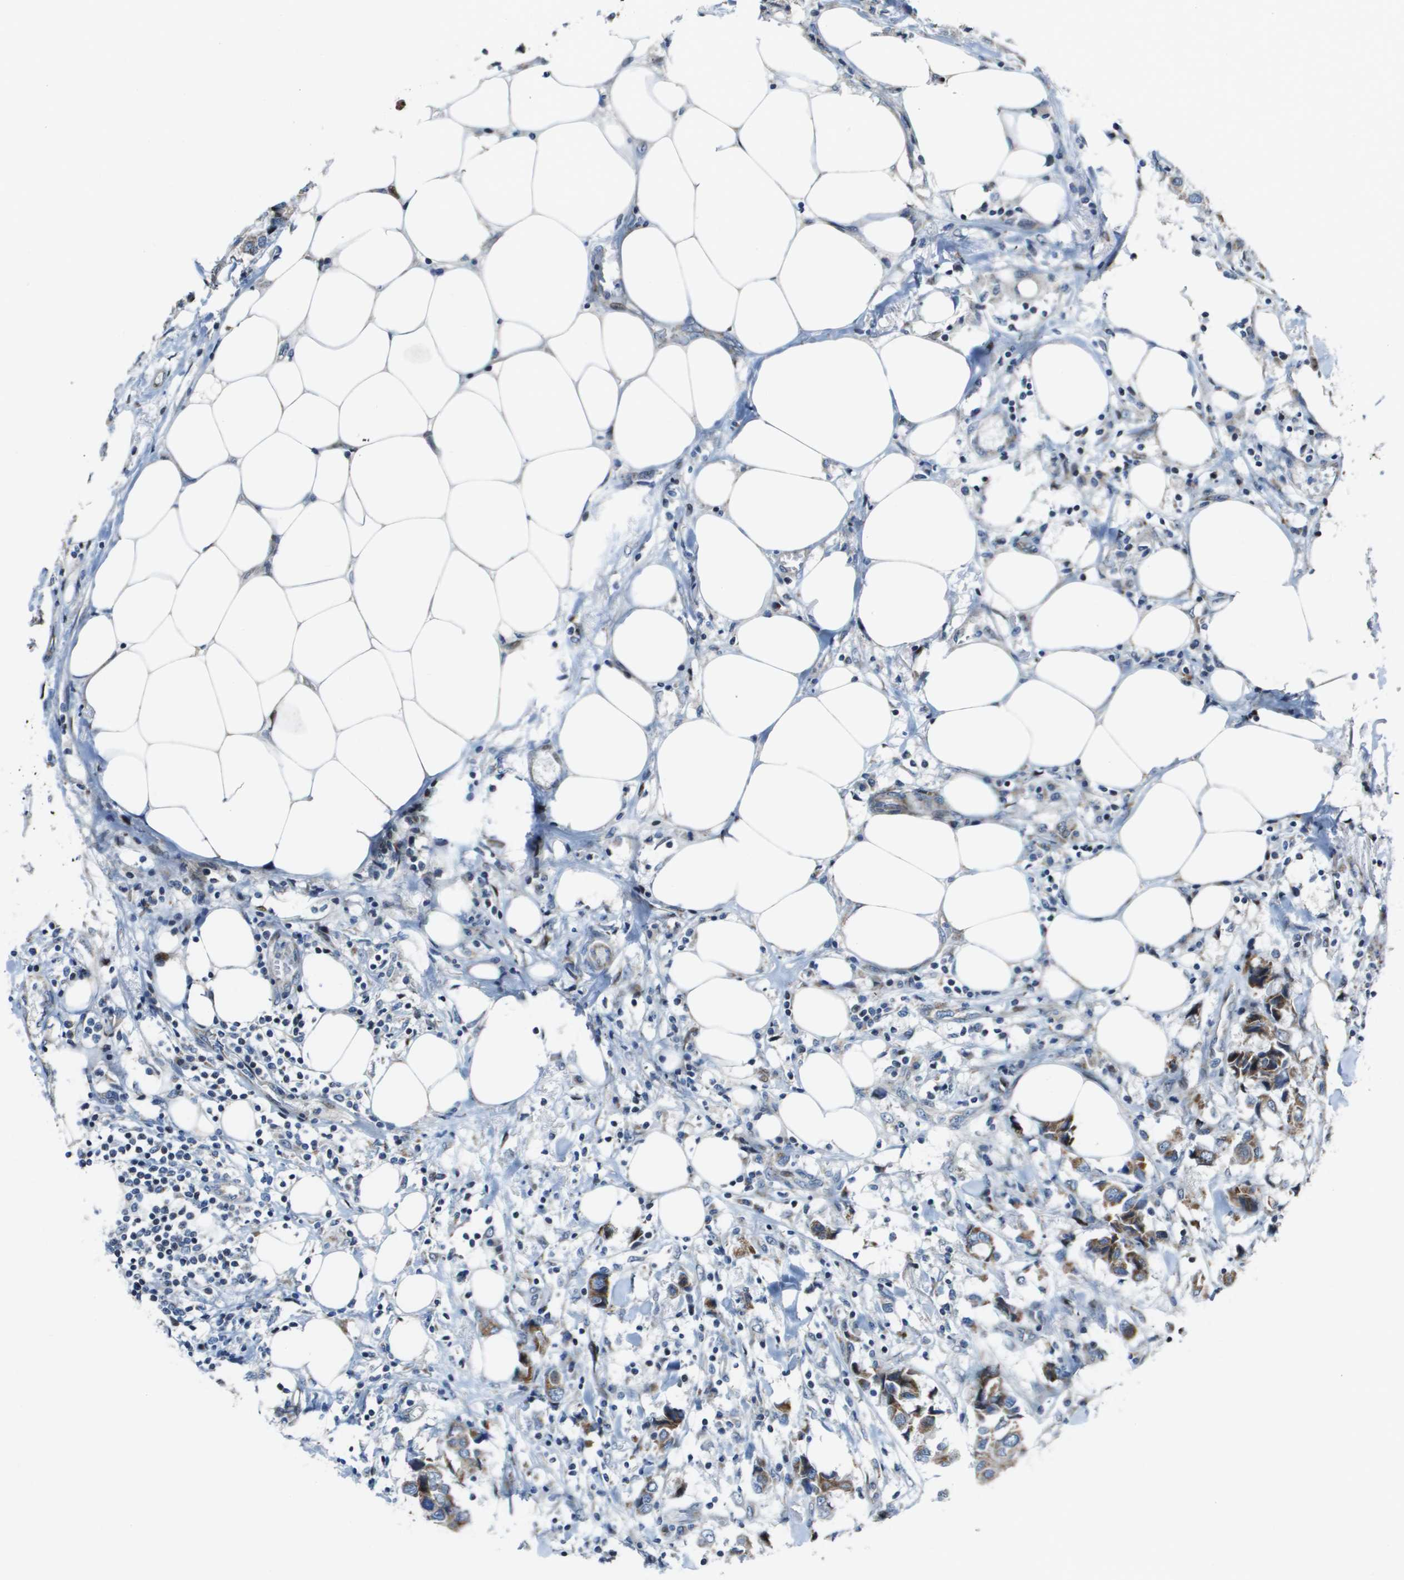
{"staining": {"intensity": "moderate", "quantity": "<25%", "location": "cytoplasmic/membranous"}, "tissue": "breast cancer", "cell_type": "Tumor cells", "image_type": "cancer", "snomed": [{"axis": "morphology", "description": "Duct carcinoma"}, {"axis": "topography", "description": "Breast"}], "caption": "Intraductal carcinoma (breast) tissue shows moderate cytoplasmic/membranous positivity in about <25% of tumor cells, visualized by immunohistochemistry. Nuclei are stained in blue.", "gene": "MGAT3", "patient": {"sex": "female", "age": 80}}